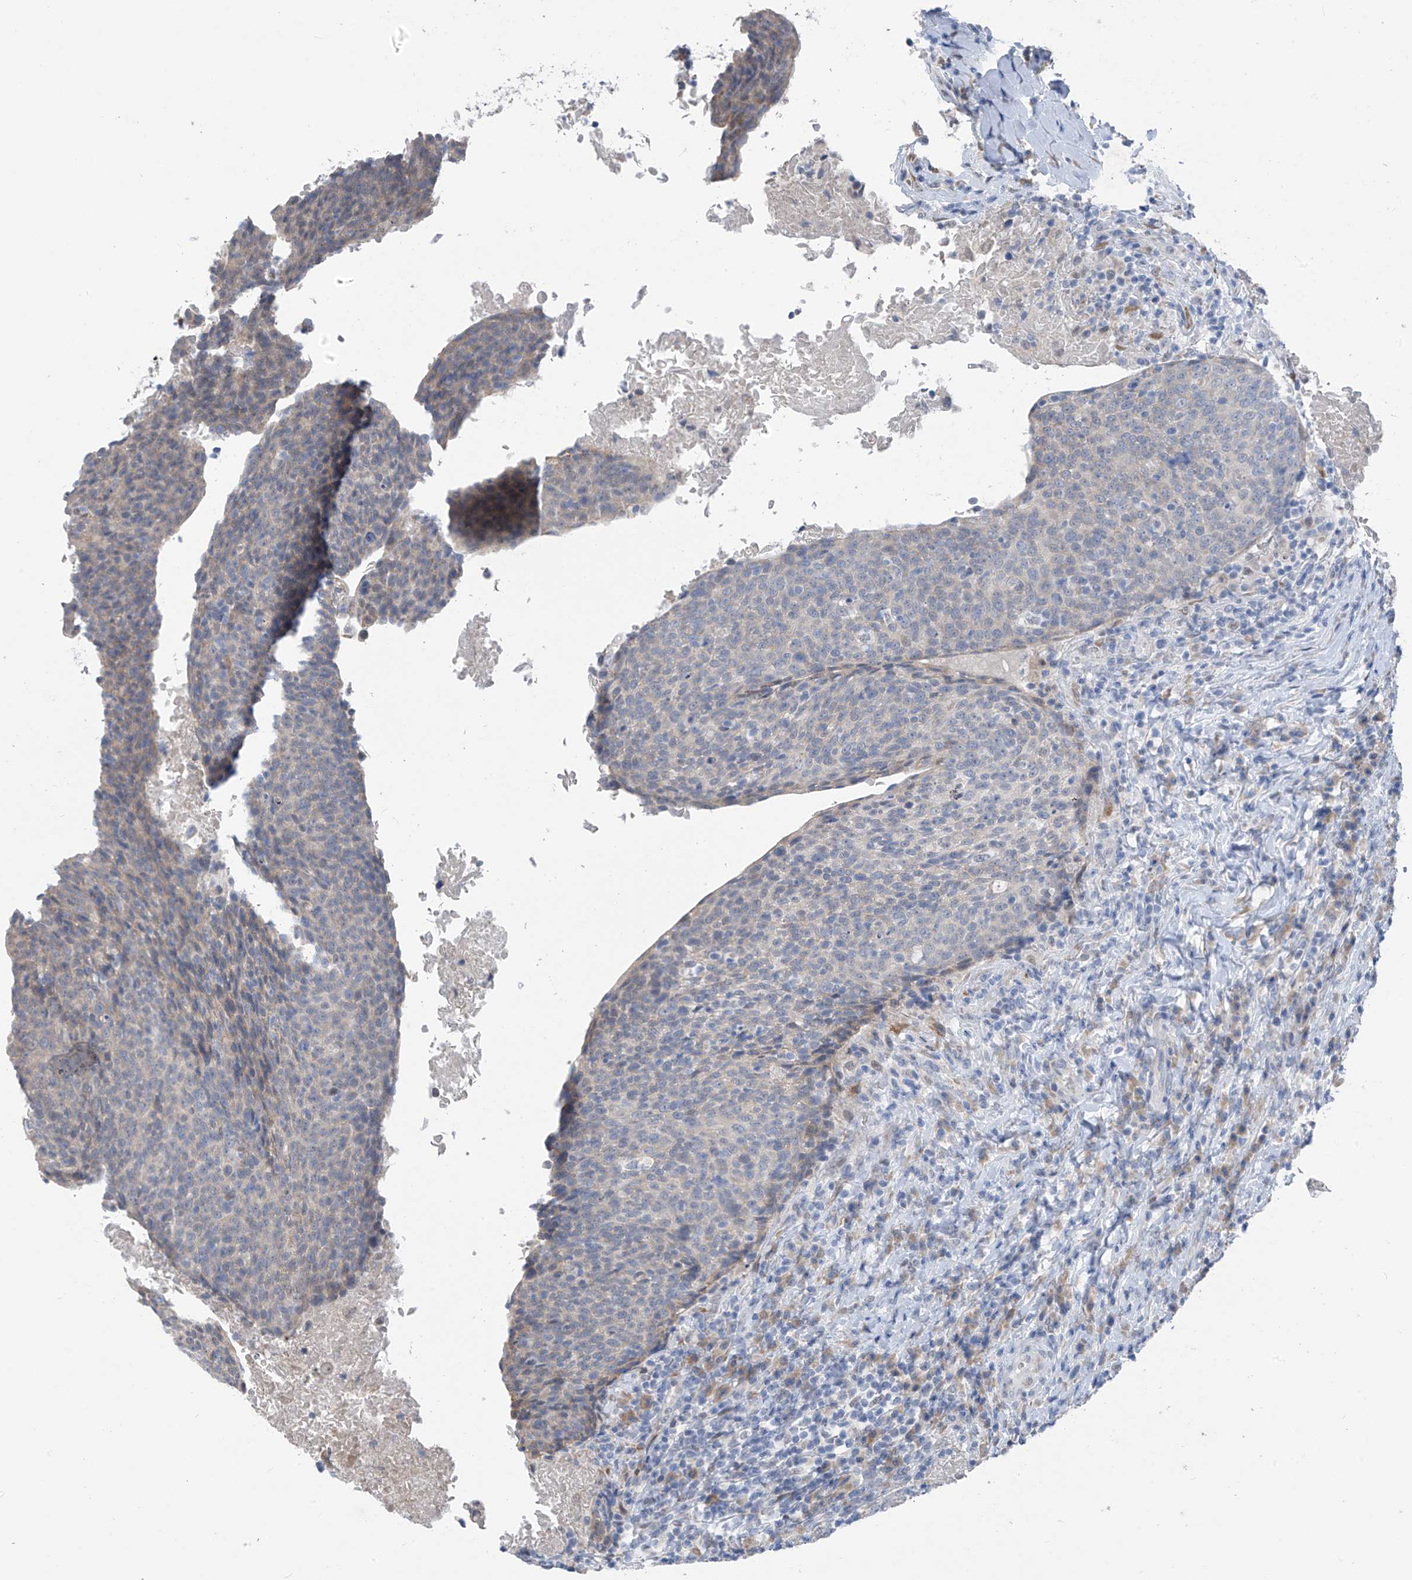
{"staining": {"intensity": "weak", "quantity": "<25%", "location": "cytoplasmic/membranous"}, "tissue": "head and neck cancer", "cell_type": "Tumor cells", "image_type": "cancer", "snomed": [{"axis": "morphology", "description": "Squamous cell carcinoma, NOS"}, {"axis": "morphology", "description": "Squamous cell carcinoma, metastatic, NOS"}, {"axis": "topography", "description": "Lymph node"}, {"axis": "topography", "description": "Head-Neck"}], "caption": "There is no significant positivity in tumor cells of head and neck cancer (metastatic squamous cell carcinoma).", "gene": "CYP4V2", "patient": {"sex": "male", "age": 62}}